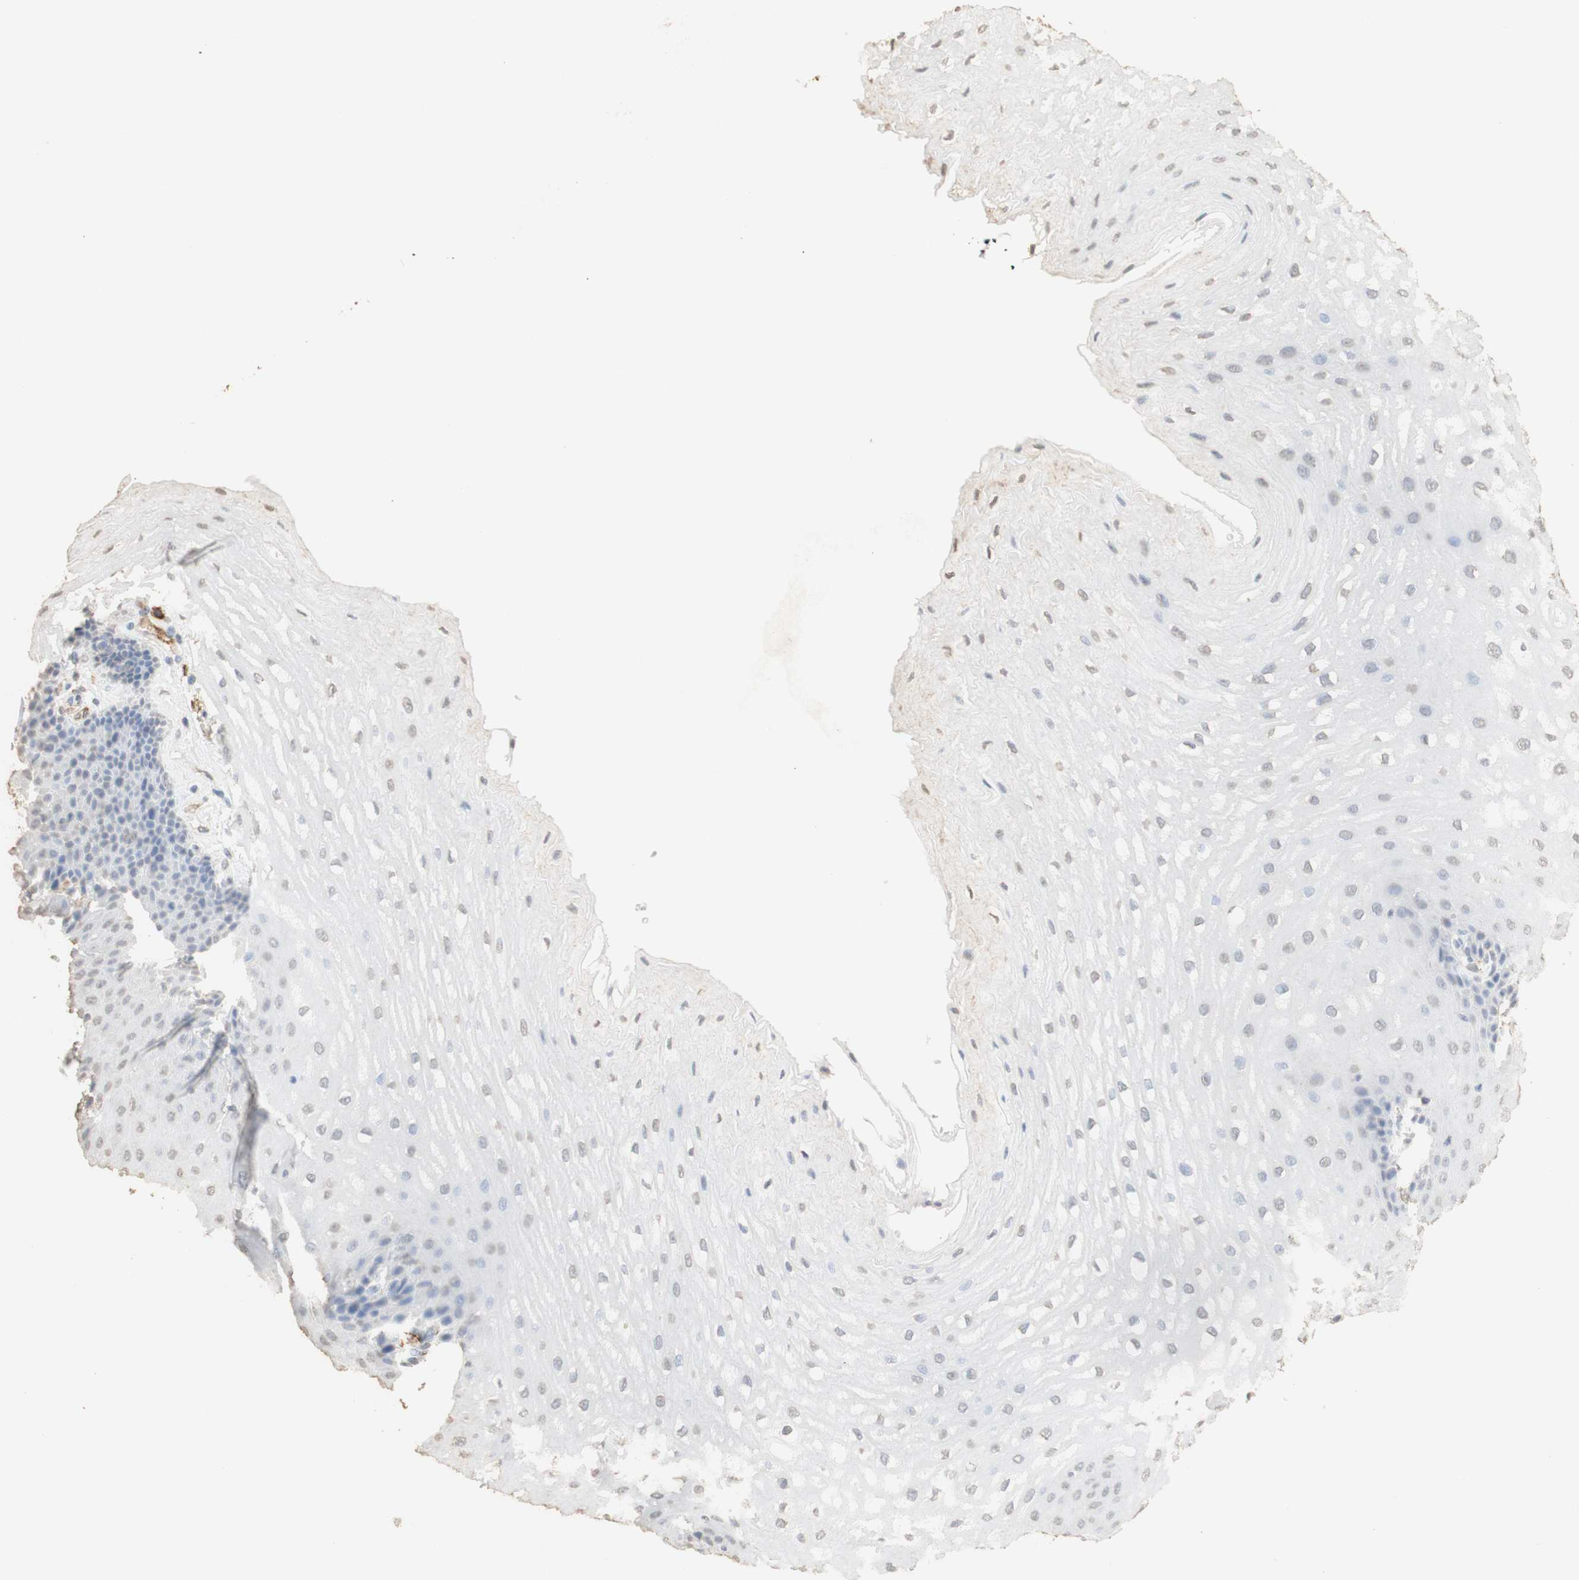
{"staining": {"intensity": "weak", "quantity": "<25%", "location": "nuclear"}, "tissue": "esophagus", "cell_type": "Squamous epithelial cells", "image_type": "normal", "snomed": [{"axis": "morphology", "description": "Normal tissue, NOS"}, {"axis": "topography", "description": "Esophagus"}], "caption": "Esophagus was stained to show a protein in brown. There is no significant staining in squamous epithelial cells. (IHC, brightfield microscopy, high magnification).", "gene": "L1CAM", "patient": {"sex": "male", "age": 54}}